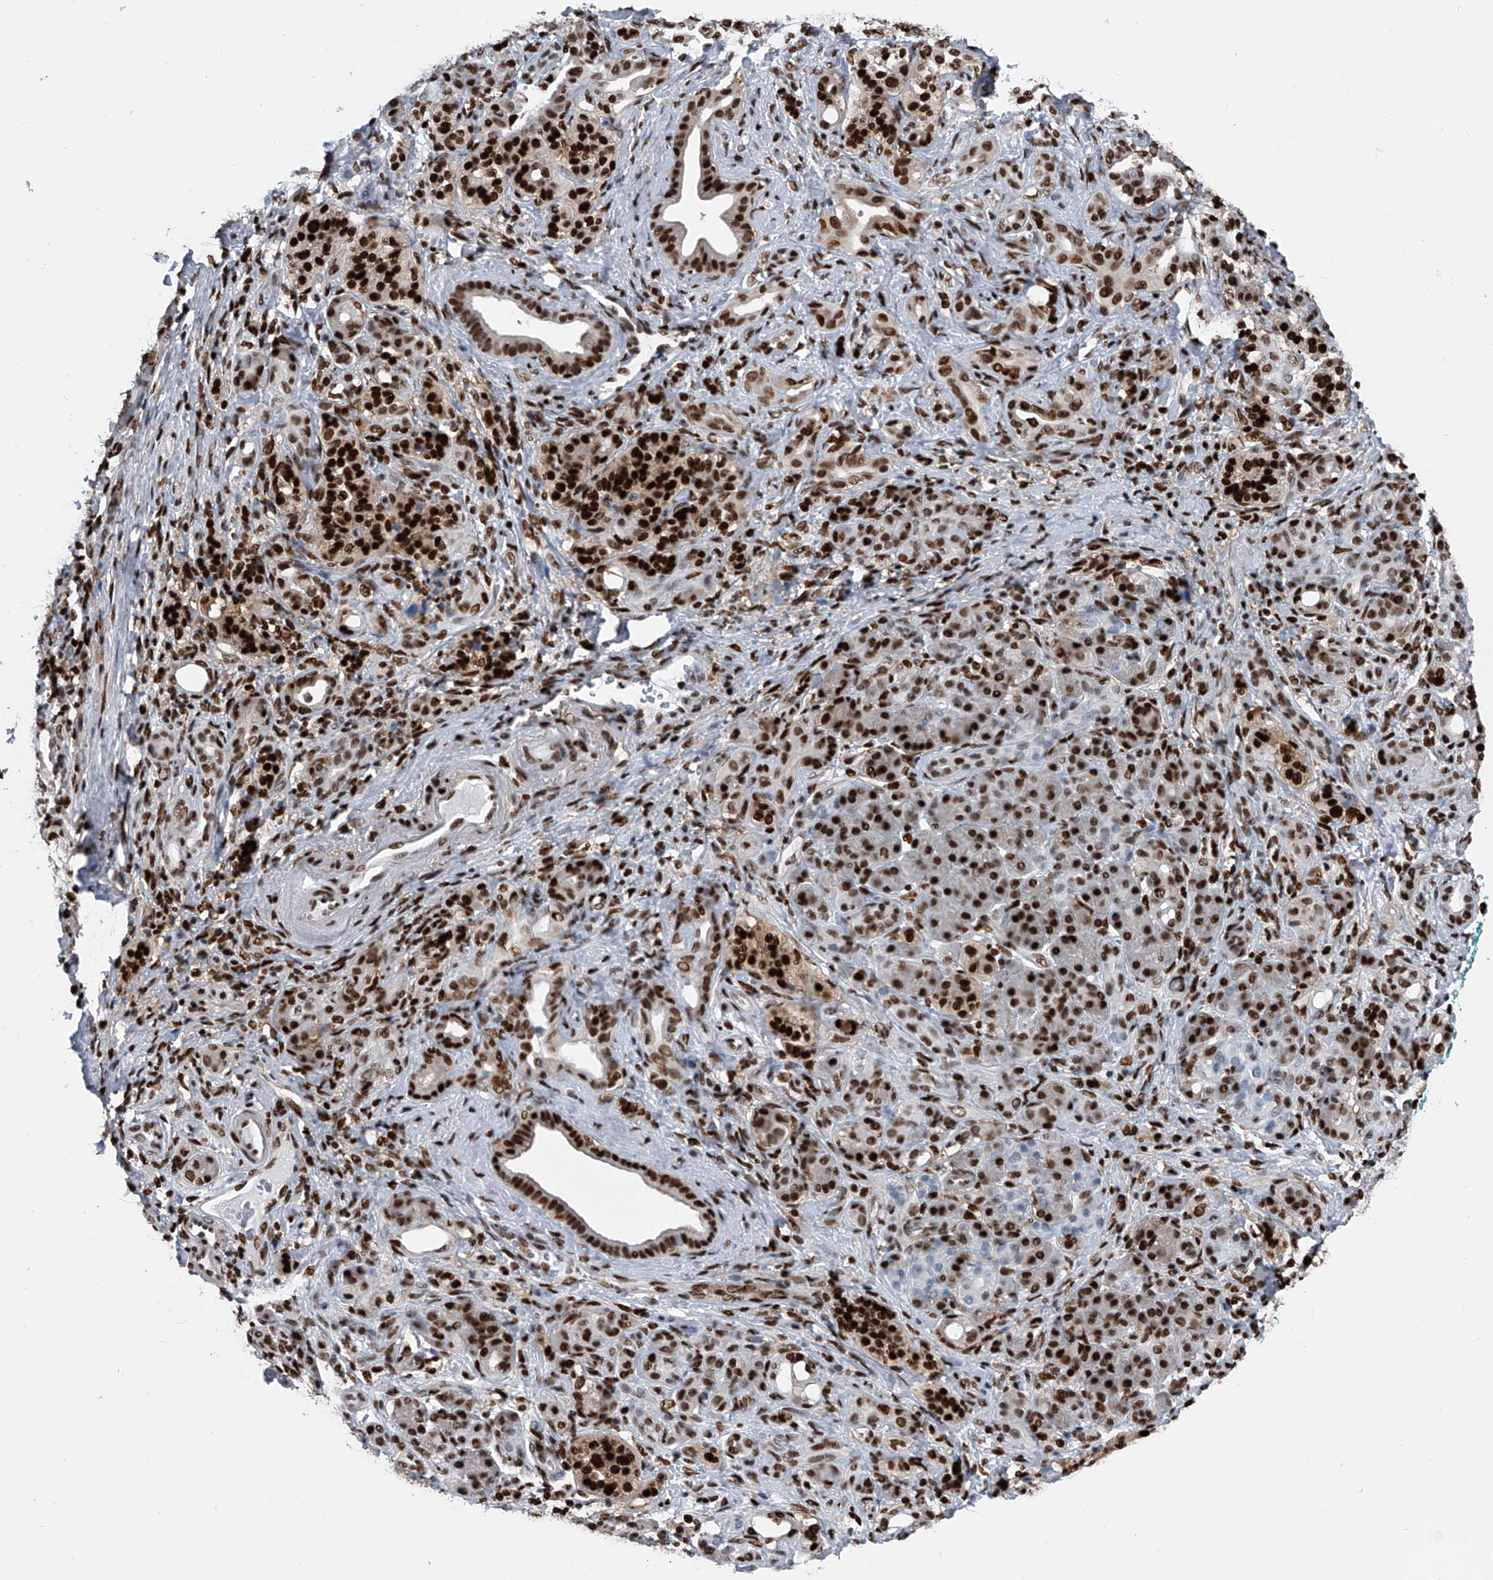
{"staining": {"intensity": "strong", "quantity": ">75%", "location": "cytoplasmic/membranous,nuclear"}, "tissue": "pancreatic cancer", "cell_type": "Tumor cells", "image_type": "cancer", "snomed": [{"axis": "morphology", "description": "Adenocarcinoma, NOS"}, {"axis": "topography", "description": "Pancreas"}], "caption": "A histopathology image of human pancreatic cancer (adenocarcinoma) stained for a protein exhibits strong cytoplasmic/membranous and nuclear brown staining in tumor cells. (DAB (3,3'-diaminobenzidine) = brown stain, brightfield microscopy at high magnification).", "gene": "FKBP5", "patient": {"sex": "male", "age": 78}}